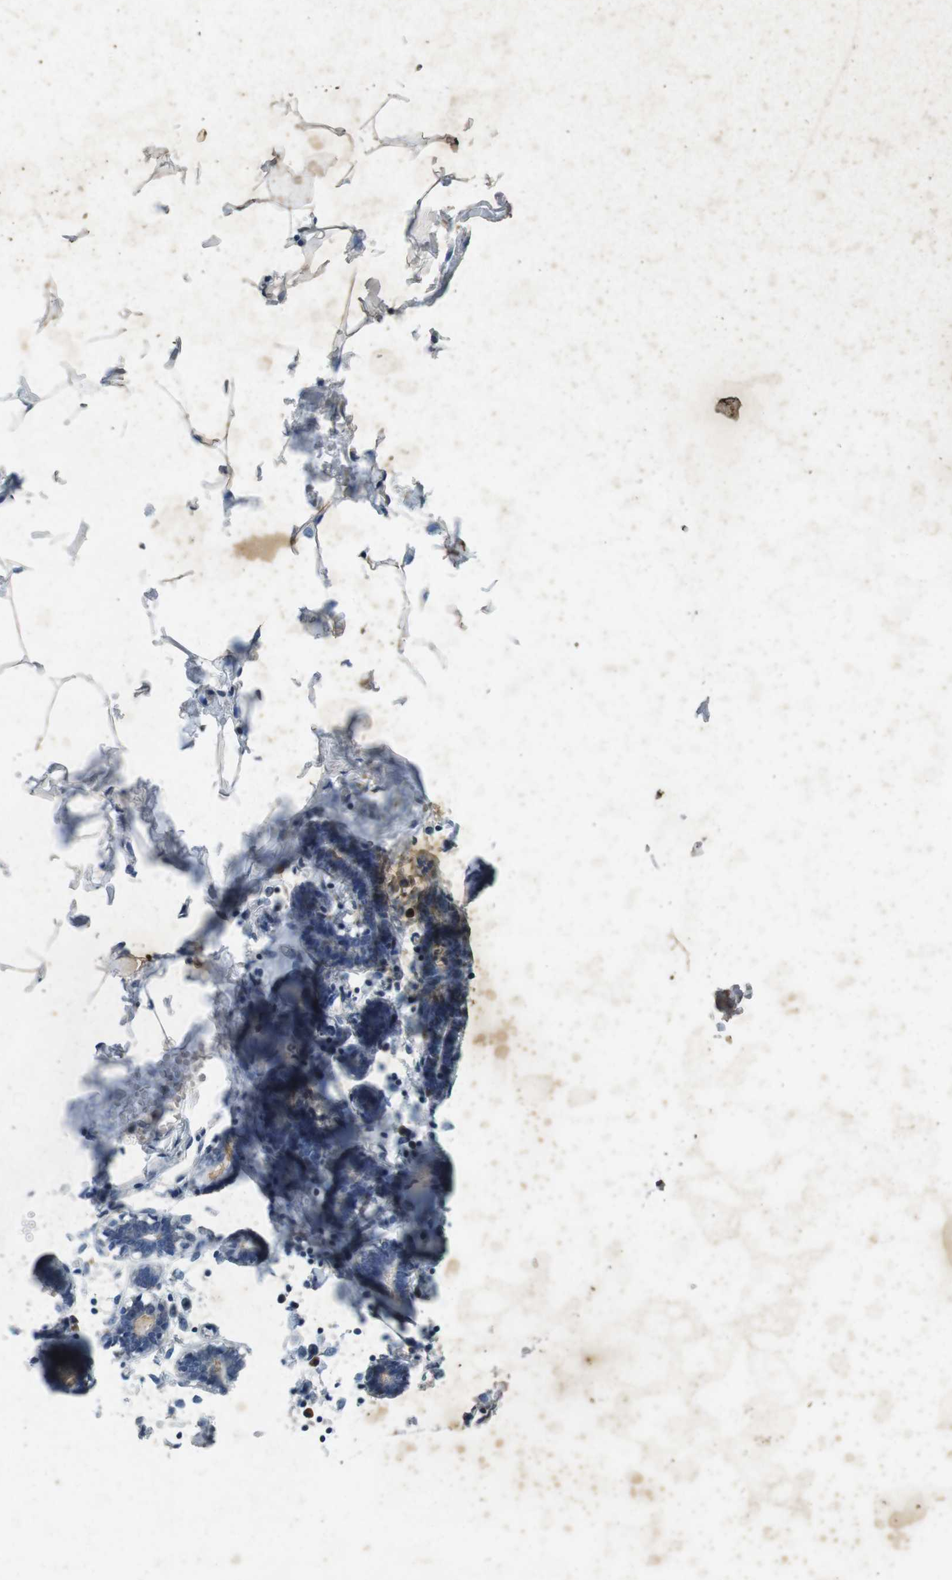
{"staining": {"intensity": "negative", "quantity": "none", "location": "none"}, "tissue": "breast", "cell_type": "Adipocytes", "image_type": "normal", "snomed": [{"axis": "morphology", "description": "Normal tissue, NOS"}, {"axis": "topography", "description": "Breast"}], "caption": "This is an immunohistochemistry image of normal human breast. There is no expression in adipocytes.", "gene": "FLCN", "patient": {"sex": "female", "age": 27}}